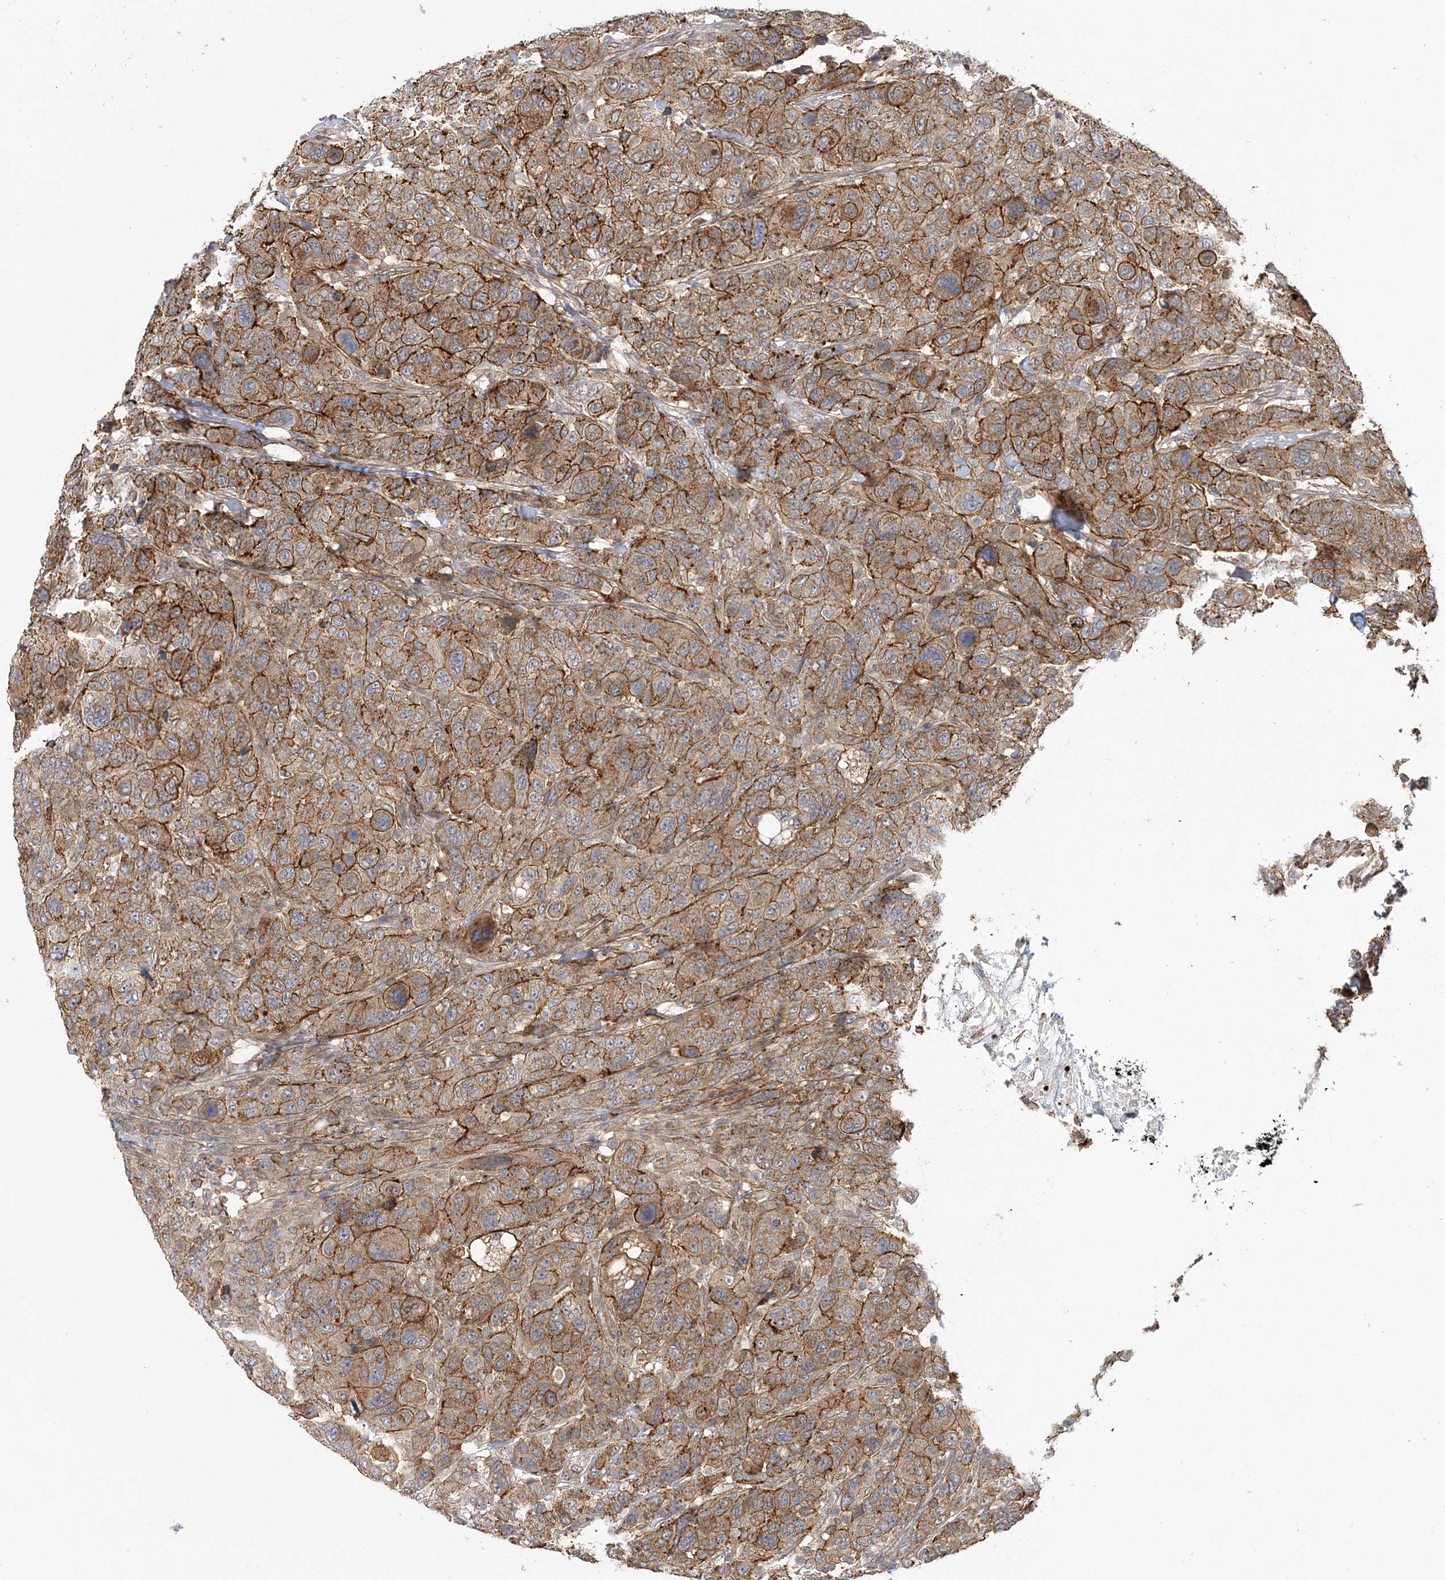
{"staining": {"intensity": "moderate", "quantity": ">75%", "location": "cytoplasmic/membranous"}, "tissue": "breast cancer", "cell_type": "Tumor cells", "image_type": "cancer", "snomed": [{"axis": "morphology", "description": "Duct carcinoma"}, {"axis": "topography", "description": "Breast"}], "caption": "An IHC histopathology image of tumor tissue is shown. Protein staining in brown highlights moderate cytoplasmic/membranous positivity in invasive ductal carcinoma (breast) within tumor cells.", "gene": "MAT2B", "patient": {"sex": "female", "age": 37}}